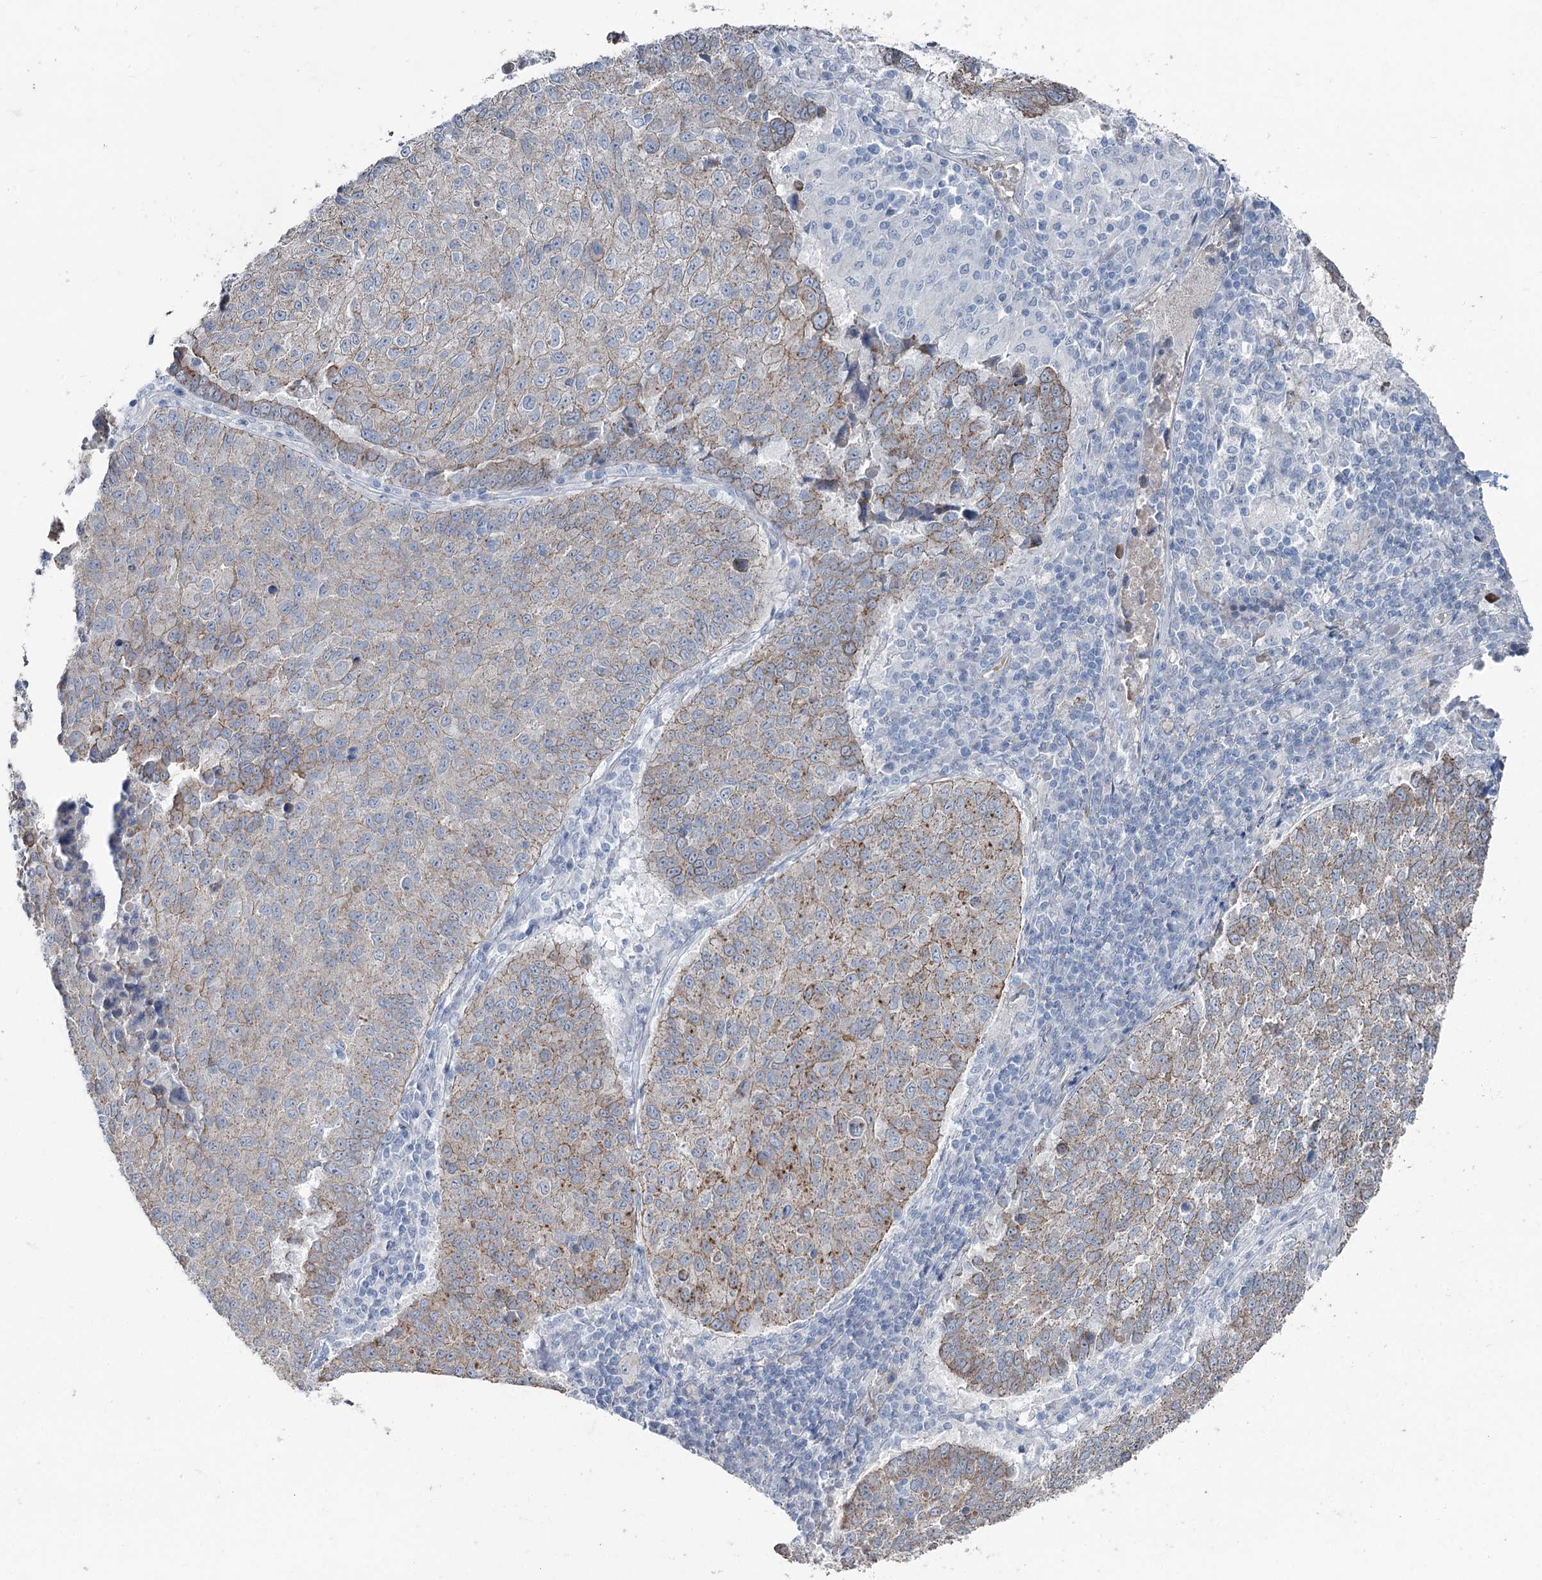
{"staining": {"intensity": "weak", "quantity": "25%-75%", "location": "cytoplasmic/membranous"}, "tissue": "lung cancer", "cell_type": "Tumor cells", "image_type": "cancer", "snomed": [{"axis": "morphology", "description": "Squamous cell carcinoma, NOS"}, {"axis": "topography", "description": "Lung"}], "caption": "Weak cytoplasmic/membranous protein staining is appreciated in about 25%-75% of tumor cells in lung cancer. (DAB (3,3'-diaminobenzidine) IHC, brown staining for protein, blue staining for nuclei).", "gene": "FAM120B", "patient": {"sex": "male", "age": 73}}